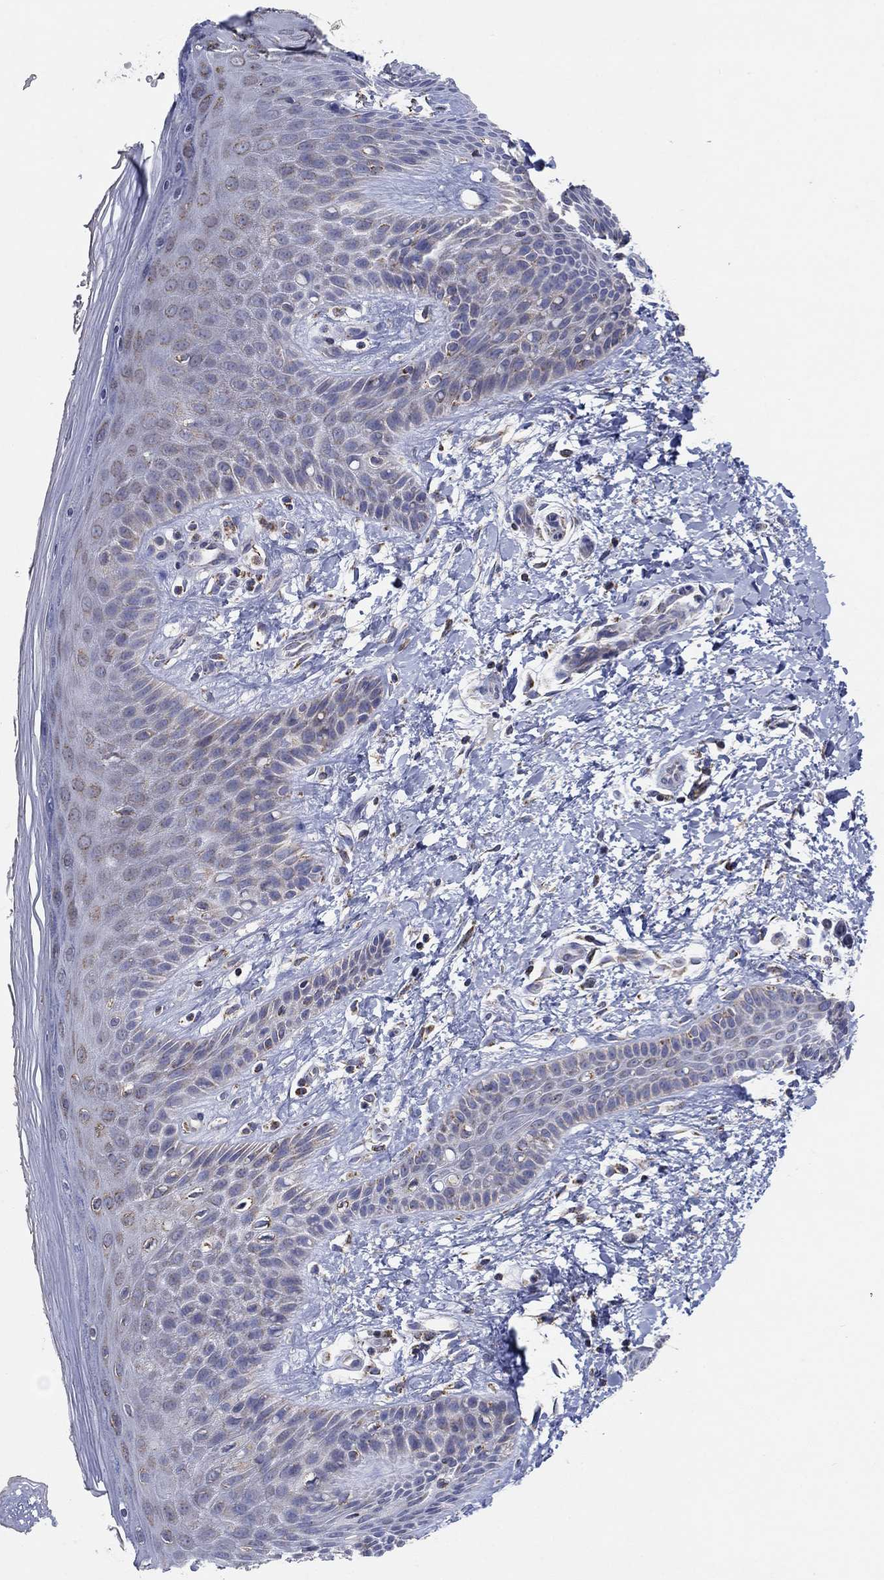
{"staining": {"intensity": "weak", "quantity": "25%-75%", "location": "cytoplasmic/membranous"}, "tissue": "skin", "cell_type": "Epidermal cells", "image_type": "normal", "snomed": [{"axis": "morphology", "description": "Normal tissue, NOS"}, {"axis": "topography", "description": "Anal"}], "caption": "This histopathology image displays IHC staining of normal human skin, with low weak cytoplasmic/membranous staining in about 25%-75% of epidermal cells.", "gene": "C9orf85", "patient": {"sex": "male", "age": 36}}